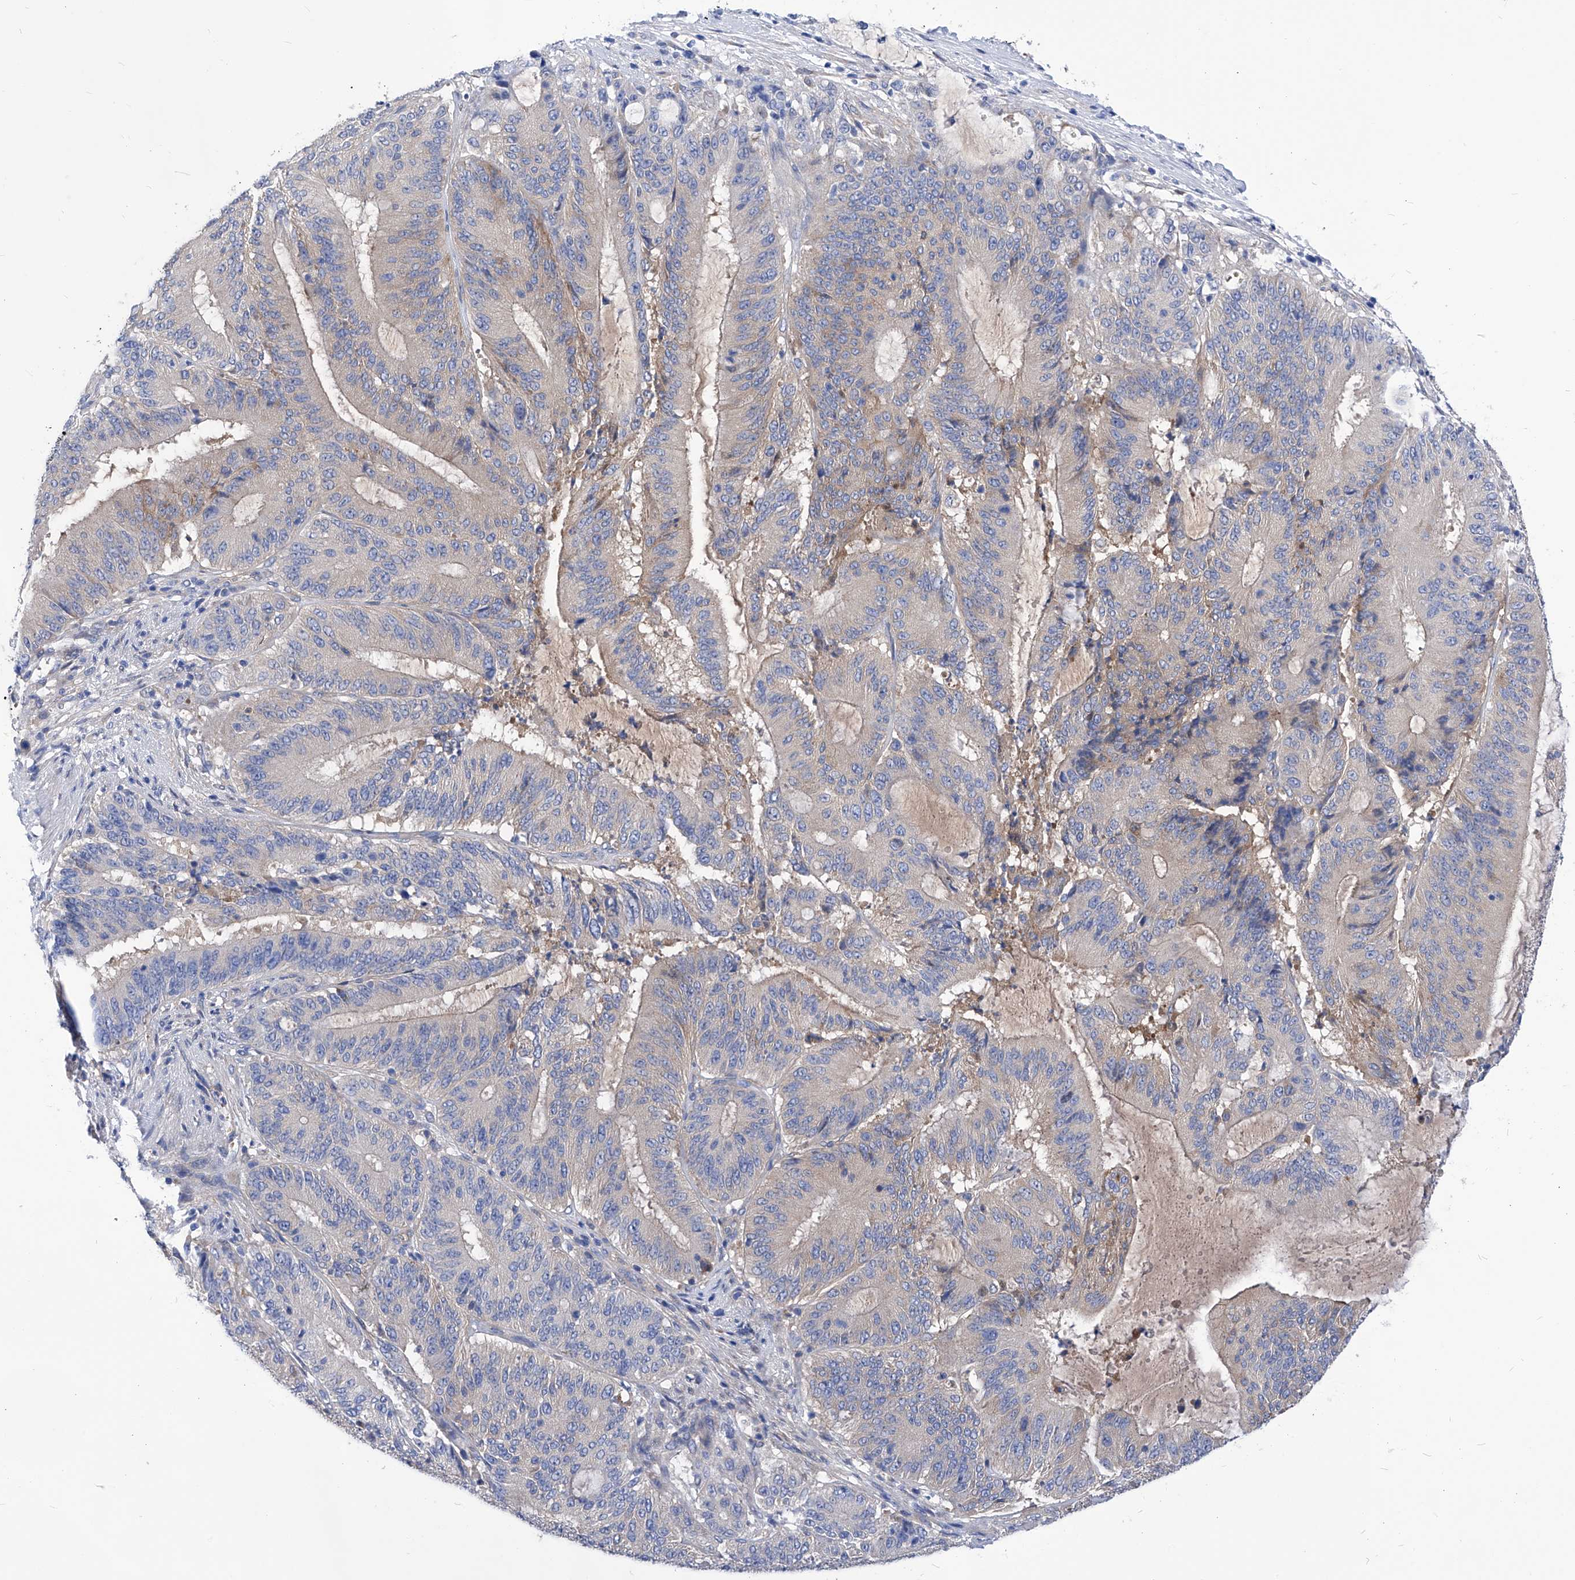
{"staining": {"intensity": "weak", "quantity": "<25%", "location": "cytoplasmic/membranous"}, "tissue": "liver cancer", "cell_type": "Tumor cells", "image_type": "cancer", "snomed": [{"axis": "morphology", "description": "Normal tissue, NOS"}, {"axis": "morphology", "description": "Cholangiocarcinoma"}, {"axis": "topography", "description": "Liver"}, {"axis": "topography", "description": "Peripheral nerve tissue"}], "caption": "Immunohistochemistry (IHC) photomicrograph of liver cholangiocarcinoma stained for a protein (brown), which demonstrates no staining in tumor cells.", "gene": "XPNPEP1", "patient": {"sex": "female", "age": 73}}